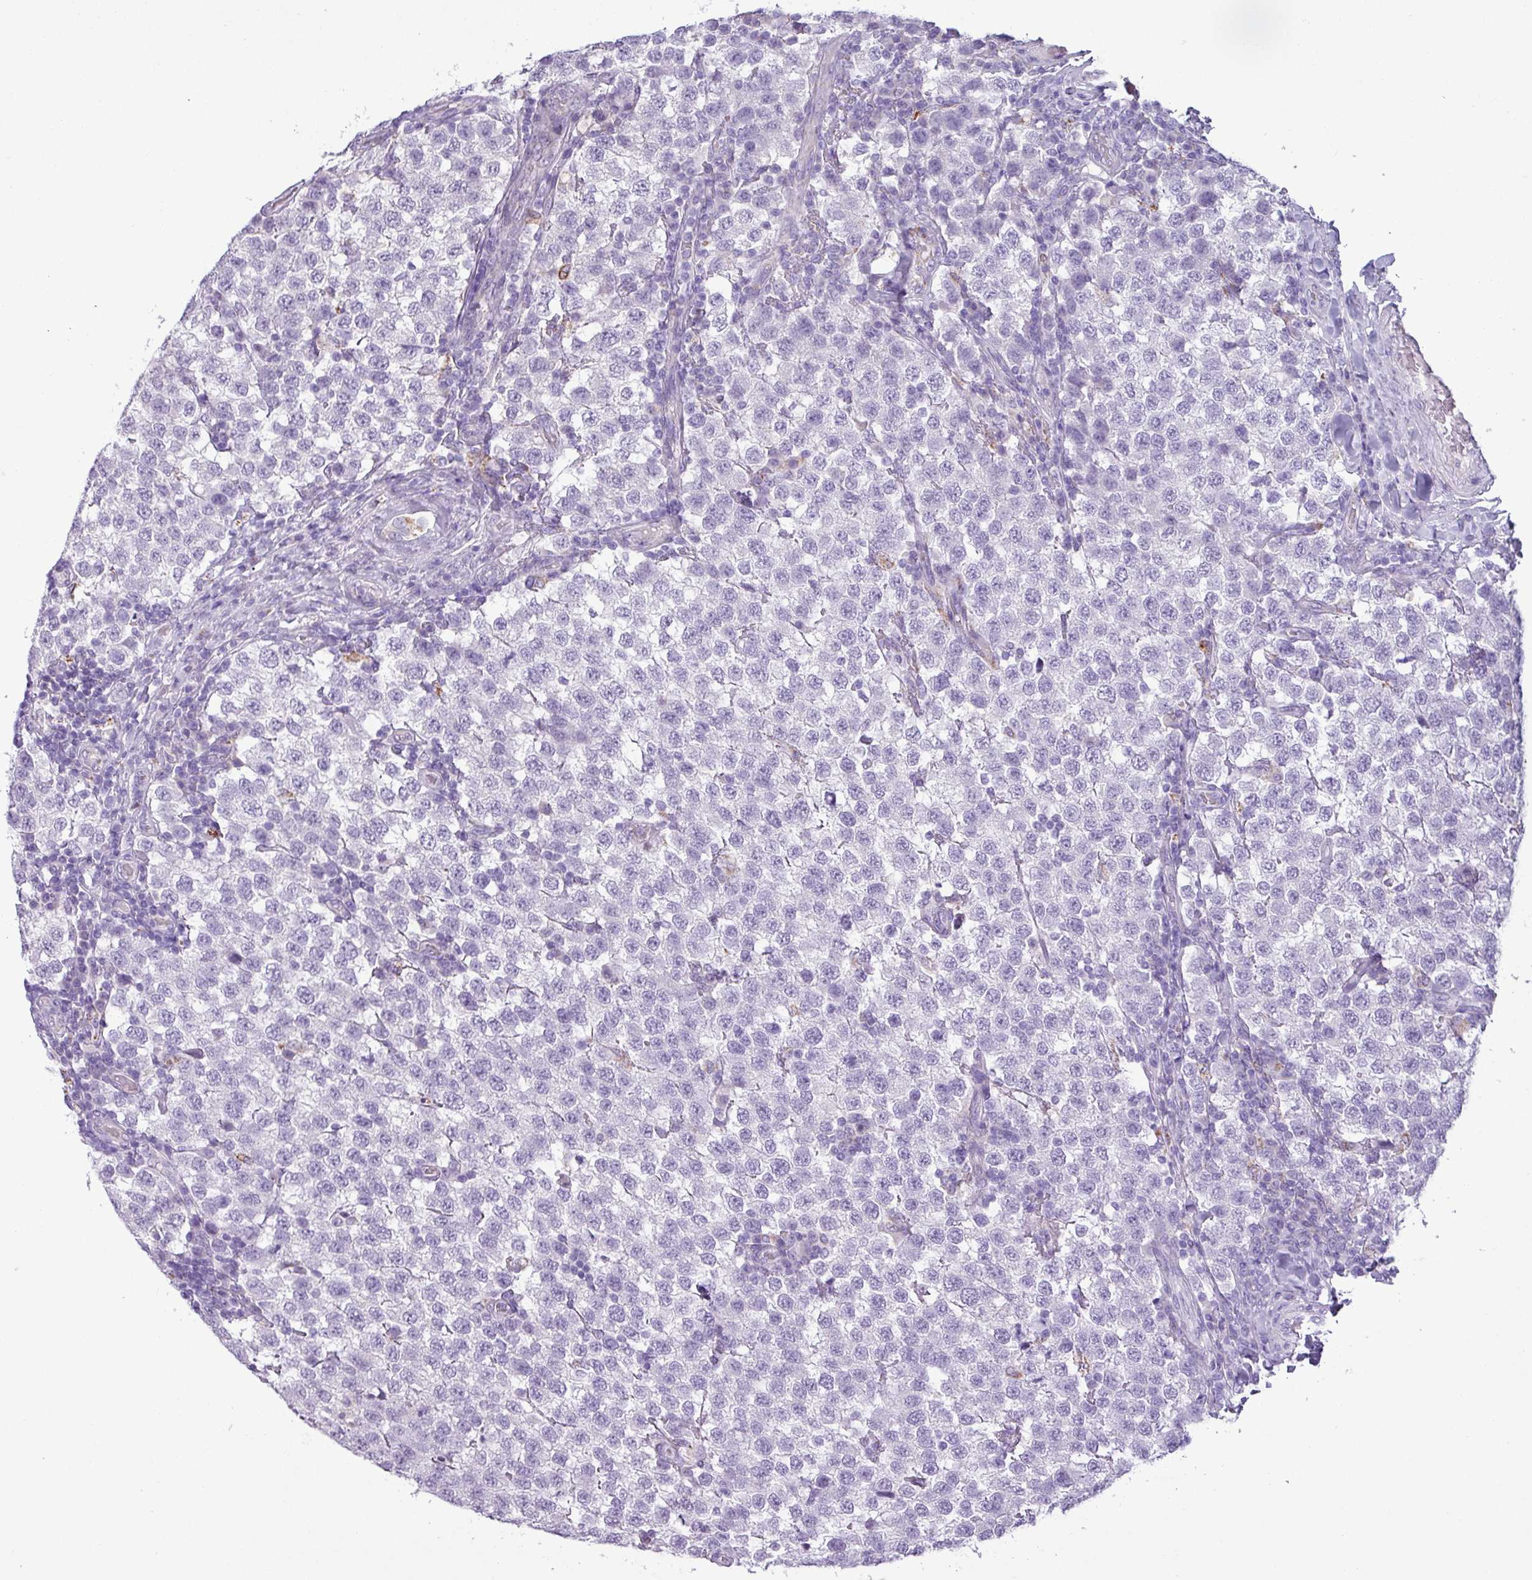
{"staining": {"intensity": "negative", "quantity": "none", "location": "none"}, "tissue": "testis cancer", "cell_type": "Tumor cells", "image_type": "cancer", "snomed": [{"axis": "morphology", "description": "Seminoma, NOS"}, {"axis": "topography", "description": "Testis"}], "caption": "Image shows no significant protein staining in tumor cells of seminoma (testis). (Immunohistochemistry (ihc), brightfield microscopy, high magnification).", "gene": "ZNF667", "patient": {"sex": "male", "age": 34}}